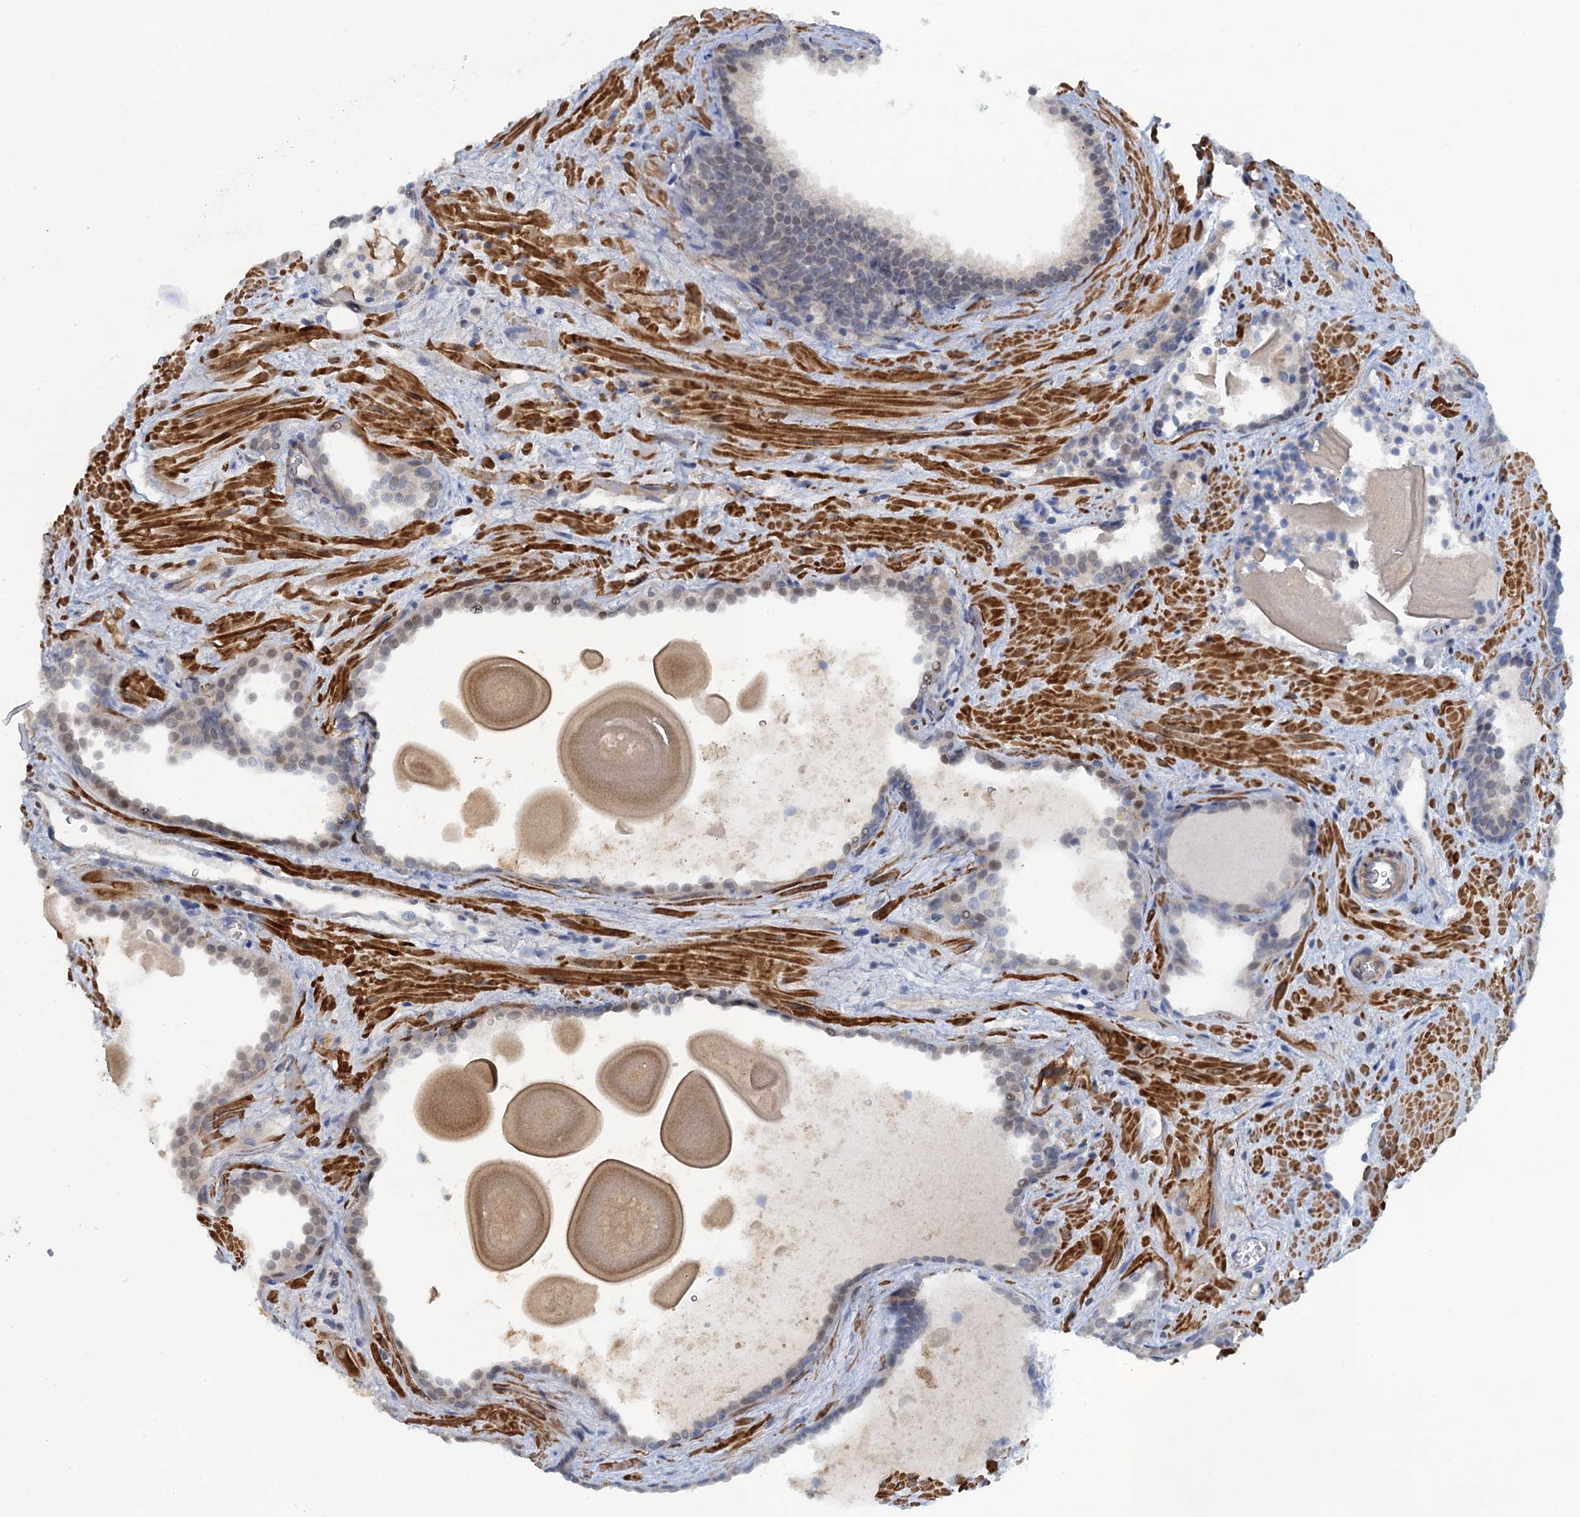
{"staining": {"intensity": "weak", "quantity": "<25%", "location": "nuclear"}, "tissue": "prostate cancer", "cell_type": "Tumor cells", "image_type": "cancer", "snomed": [{"axis": "morphology", "description": "Adenocarcinoma, High grade"}, {"axis": "topography", "description": "Prostate"}], "caption": "Immunohistochemical staining of prostate cancer (high-grade adenocarcinoma) demonstrates no significant staining in tumor cells.", "gene": "MYO16", "patient": {"sex": "male", "age": 66}}